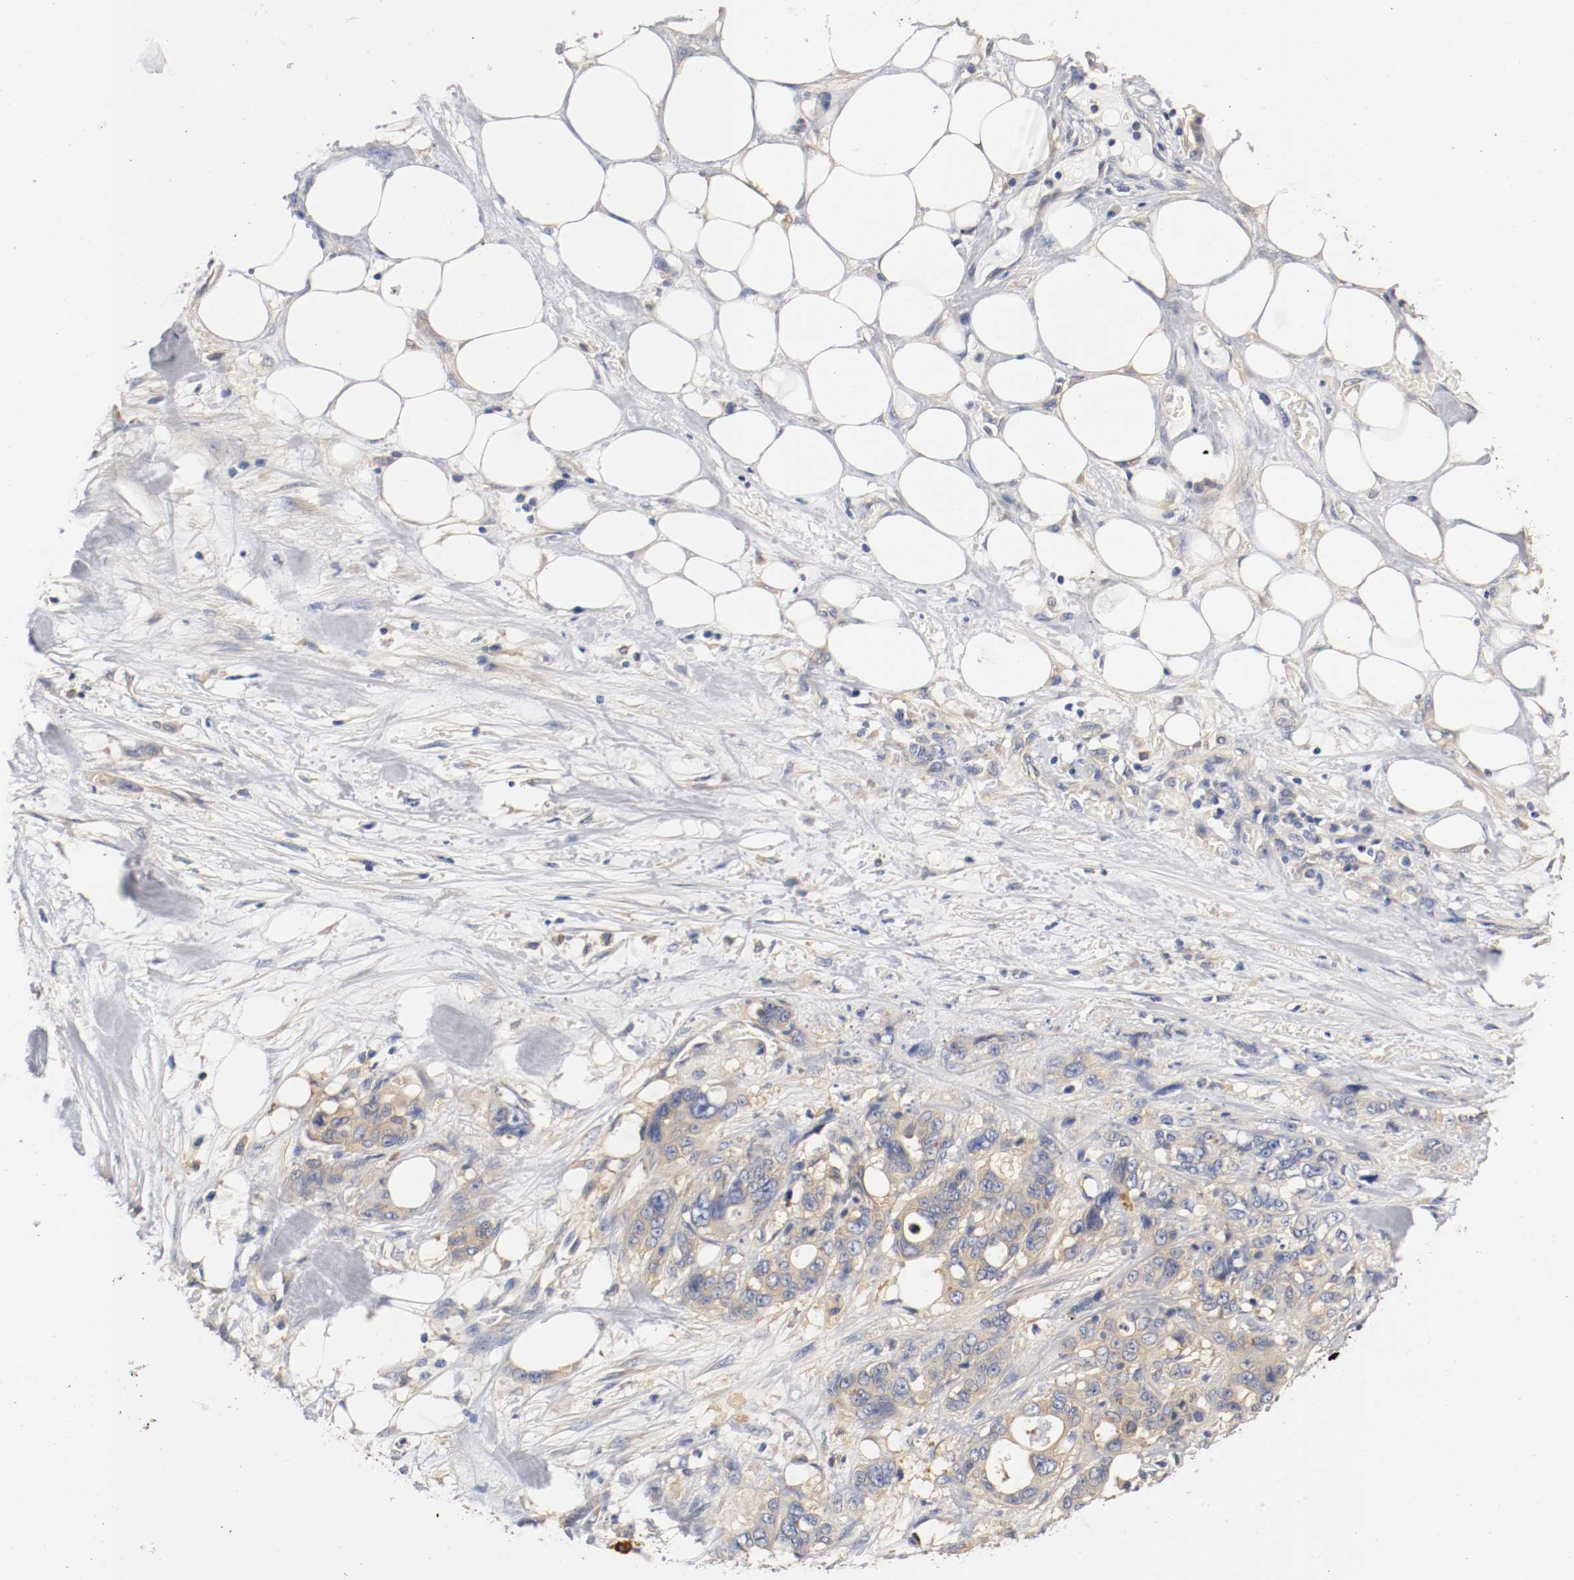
{"staining": {"intensity": "weak", "quantity": ">75%", "location": "cytoplasmic/membranous"}, "tissue": "pancreatic cancer", "cell_type": "Tumor cells", "image_type": "cancer", "snomed": [{"axis": "morphology", "description": "Adenocarcinoma, NOS"}, {"axis": "topography", "description": "Pancreas"}], "caption": "This image reveals IHC staining of human adenocarcinoma (pancreatic), with low weak cytoplasmic/membranous positivity in approximately >75% of tumor cells.", "gene": "HGS", "patient": {"sex": "male", "age": 46}}